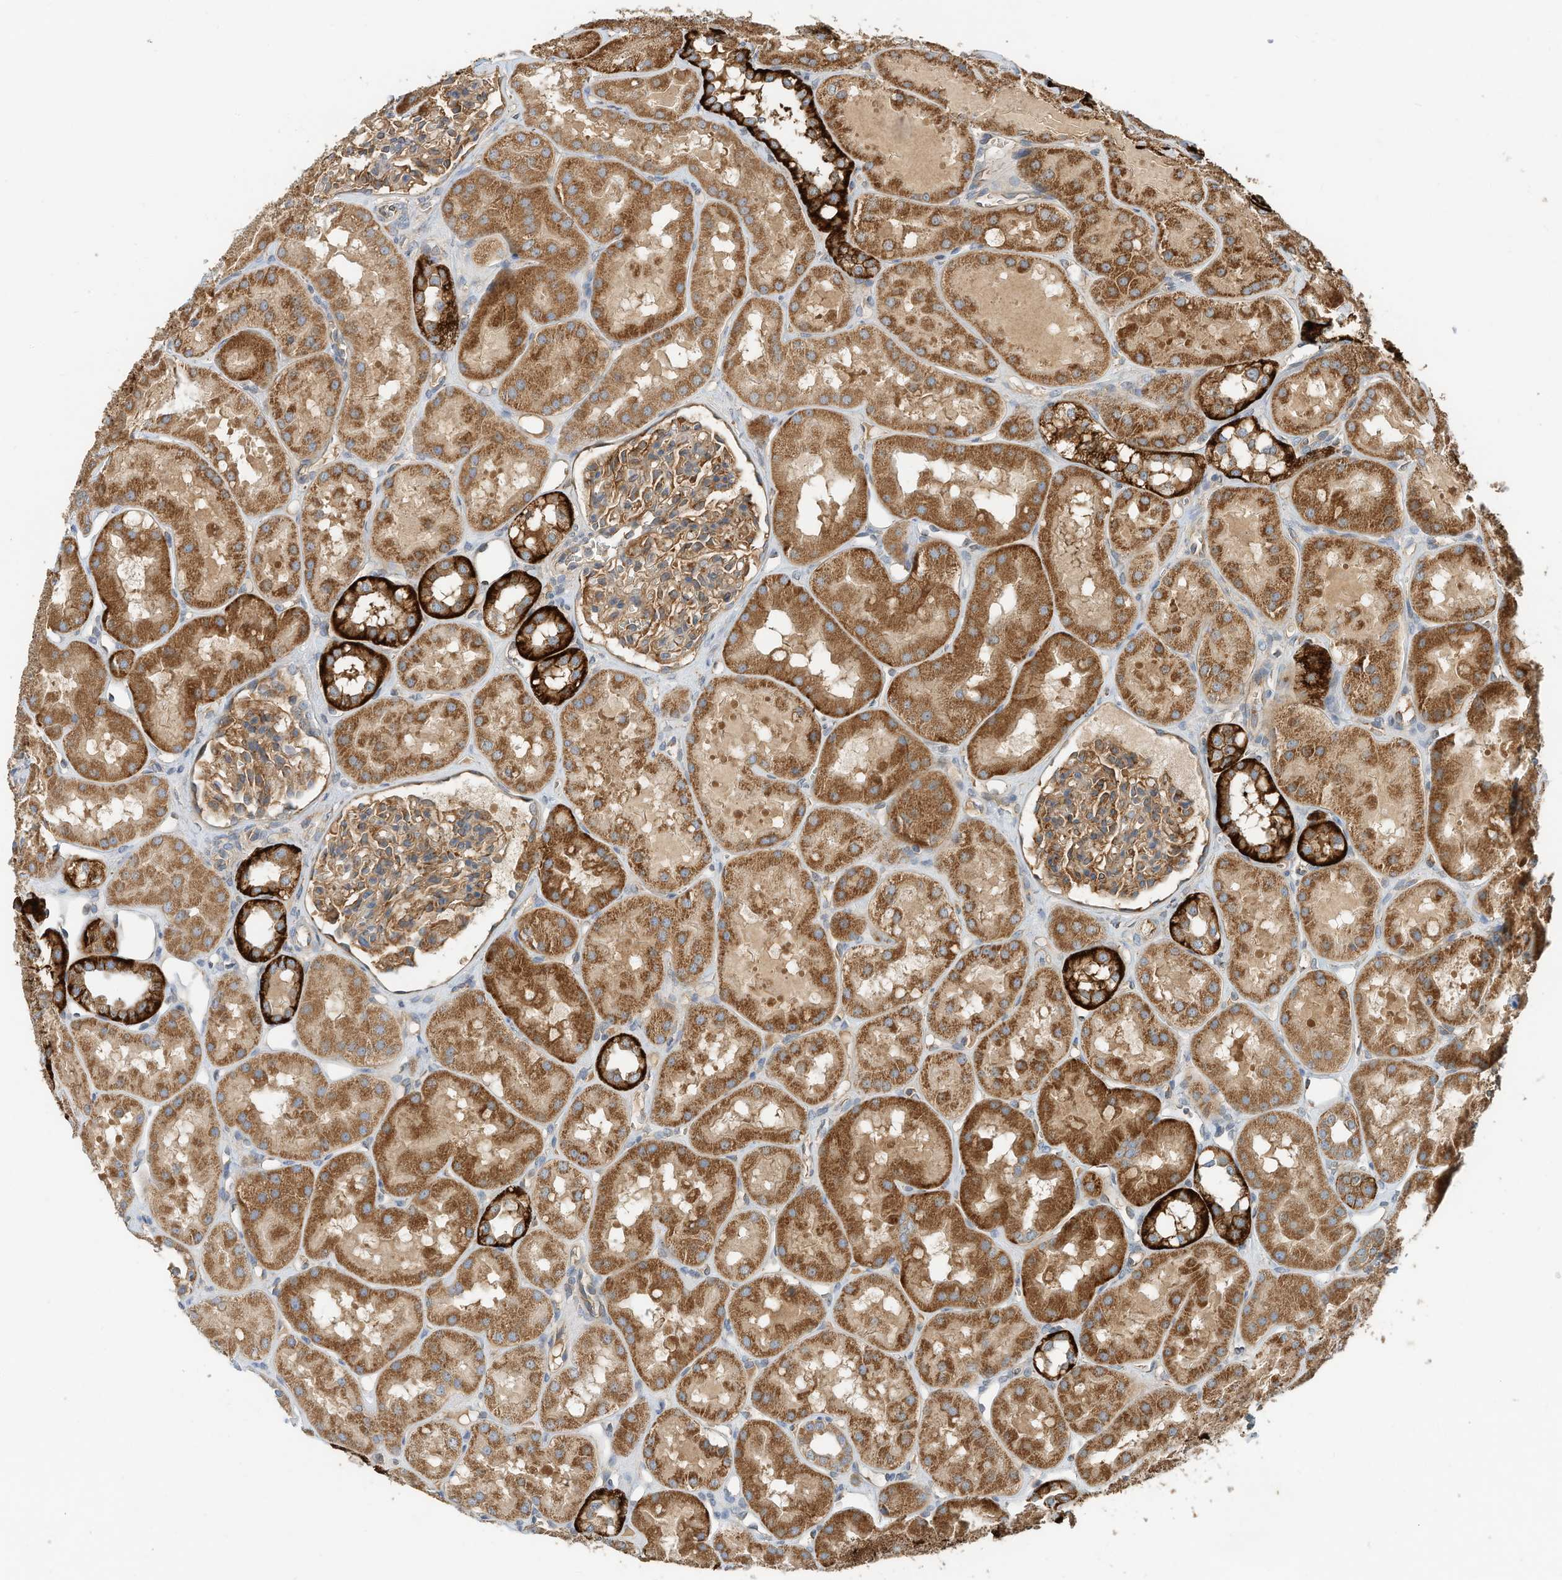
{"staining": {"intensity": "moderate", "quantity": ">75%", "location": "cytoplasmic/membranous"}, "tissue": "kidney", "cell_type": "Cells in glomeruli", "image_type": "normal", "snomed": [{"axis": "morphology", "description": "Normal tissue, NOS"}, {"axis": "topography", "description": "Kidney"}], "caption": "The photomicrograph reveals staining of unremarkable kidney, revealing moderate cytoplasmic/membranous protein staining (brown color) within cells in glomeruli.", "gene": "CPAMD8", "patient": {"sex": "male", "age": 16}}